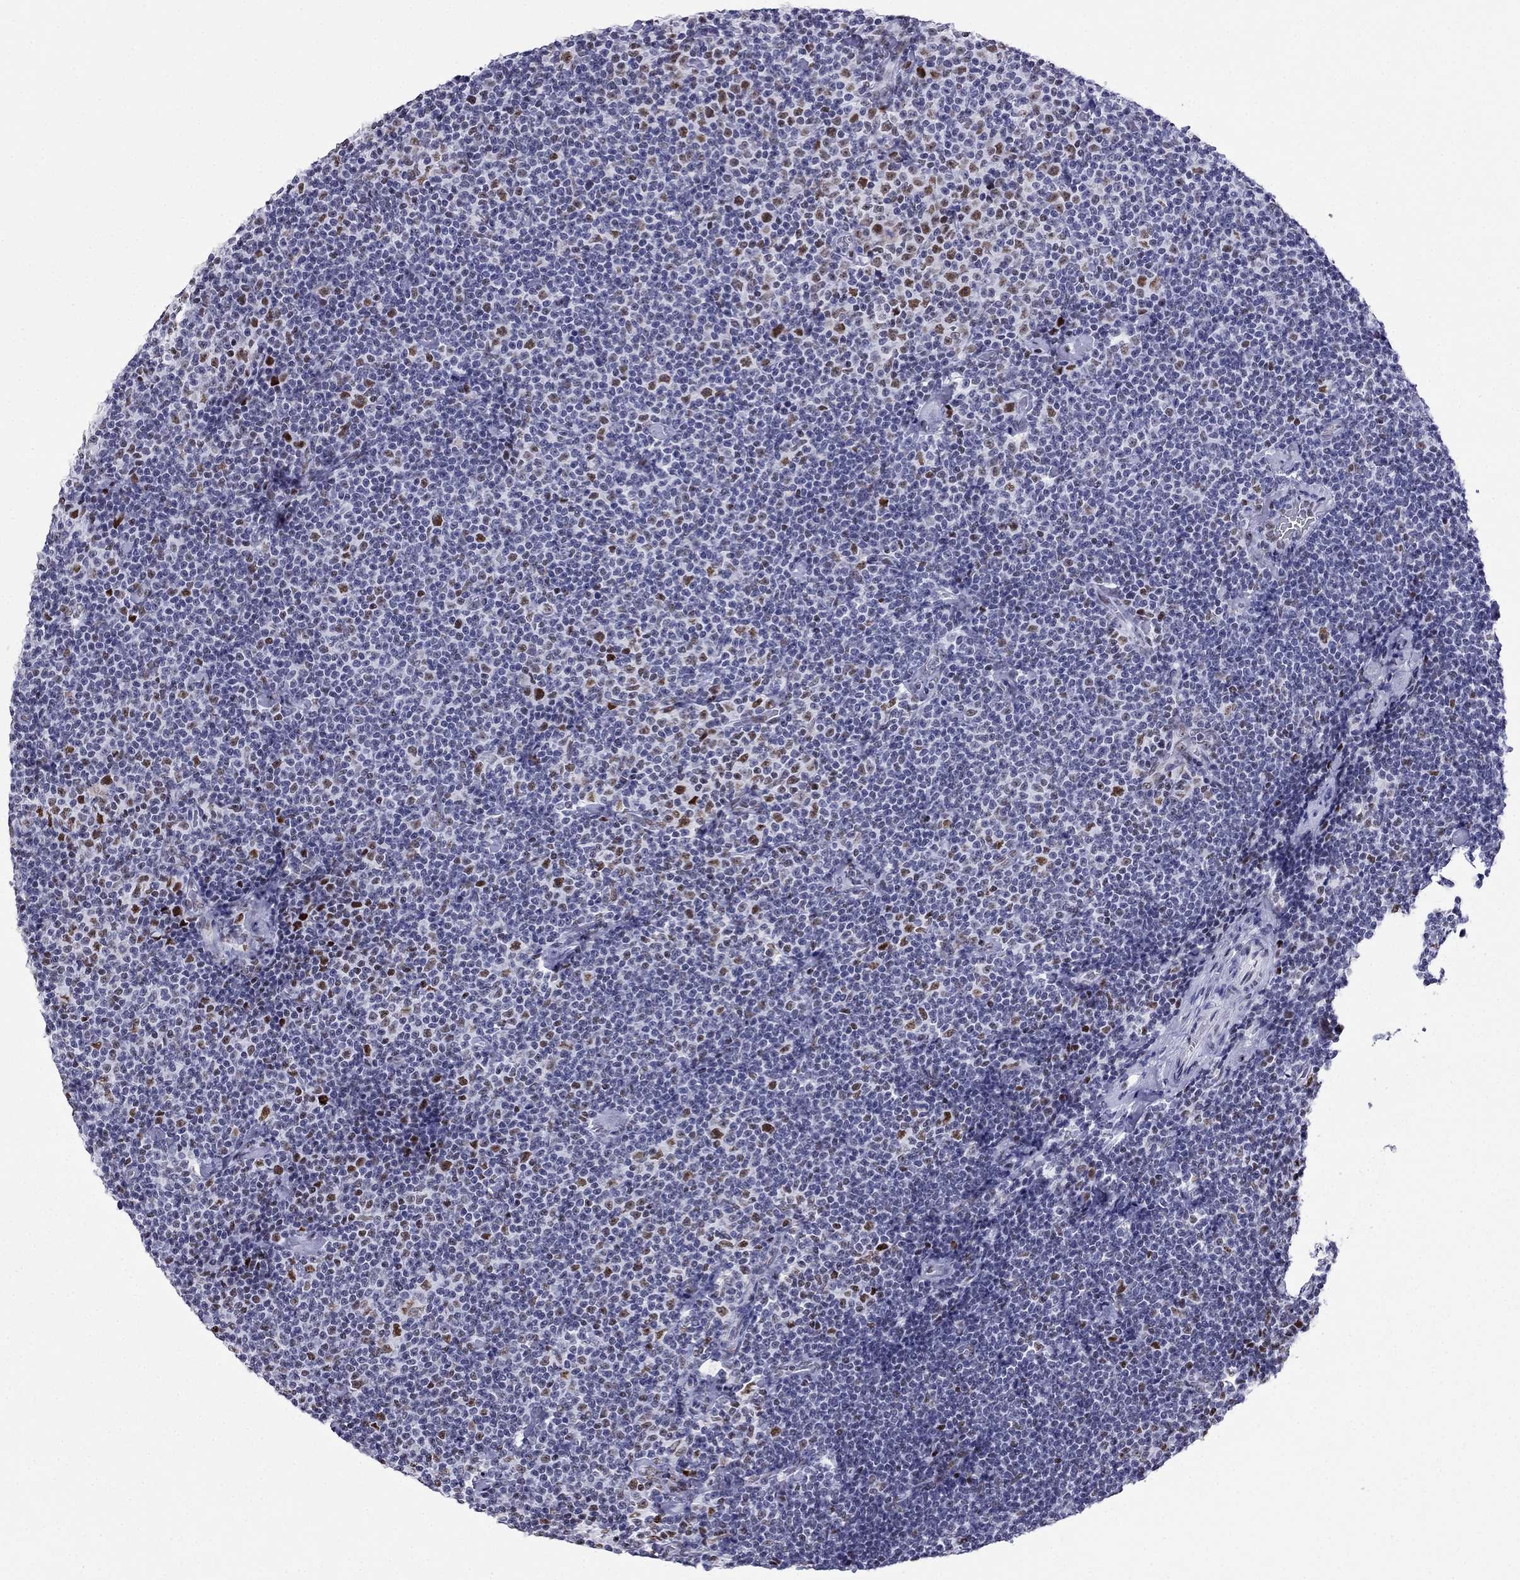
{"staining": {"intensity": "strong", "quantity": "<25%", "location": "nuclear"}, "tissue": "lymphoma", "cell_type": "Tumor cells", "image_type": "cancer", "snomed": [{"axis": "morphology", "description": "Malignant lymphoma, non-Hodgkin's type, Low grade"}, {"axis": "topography", "description": "Lymph node"}], "caption": "Human lymphoma stained with a brown dye exhibits strong nuclear positive expression in about <25% of tumor cells.", "gene": "PPM1G", "patient": {"sex": "male", "age": 81}}